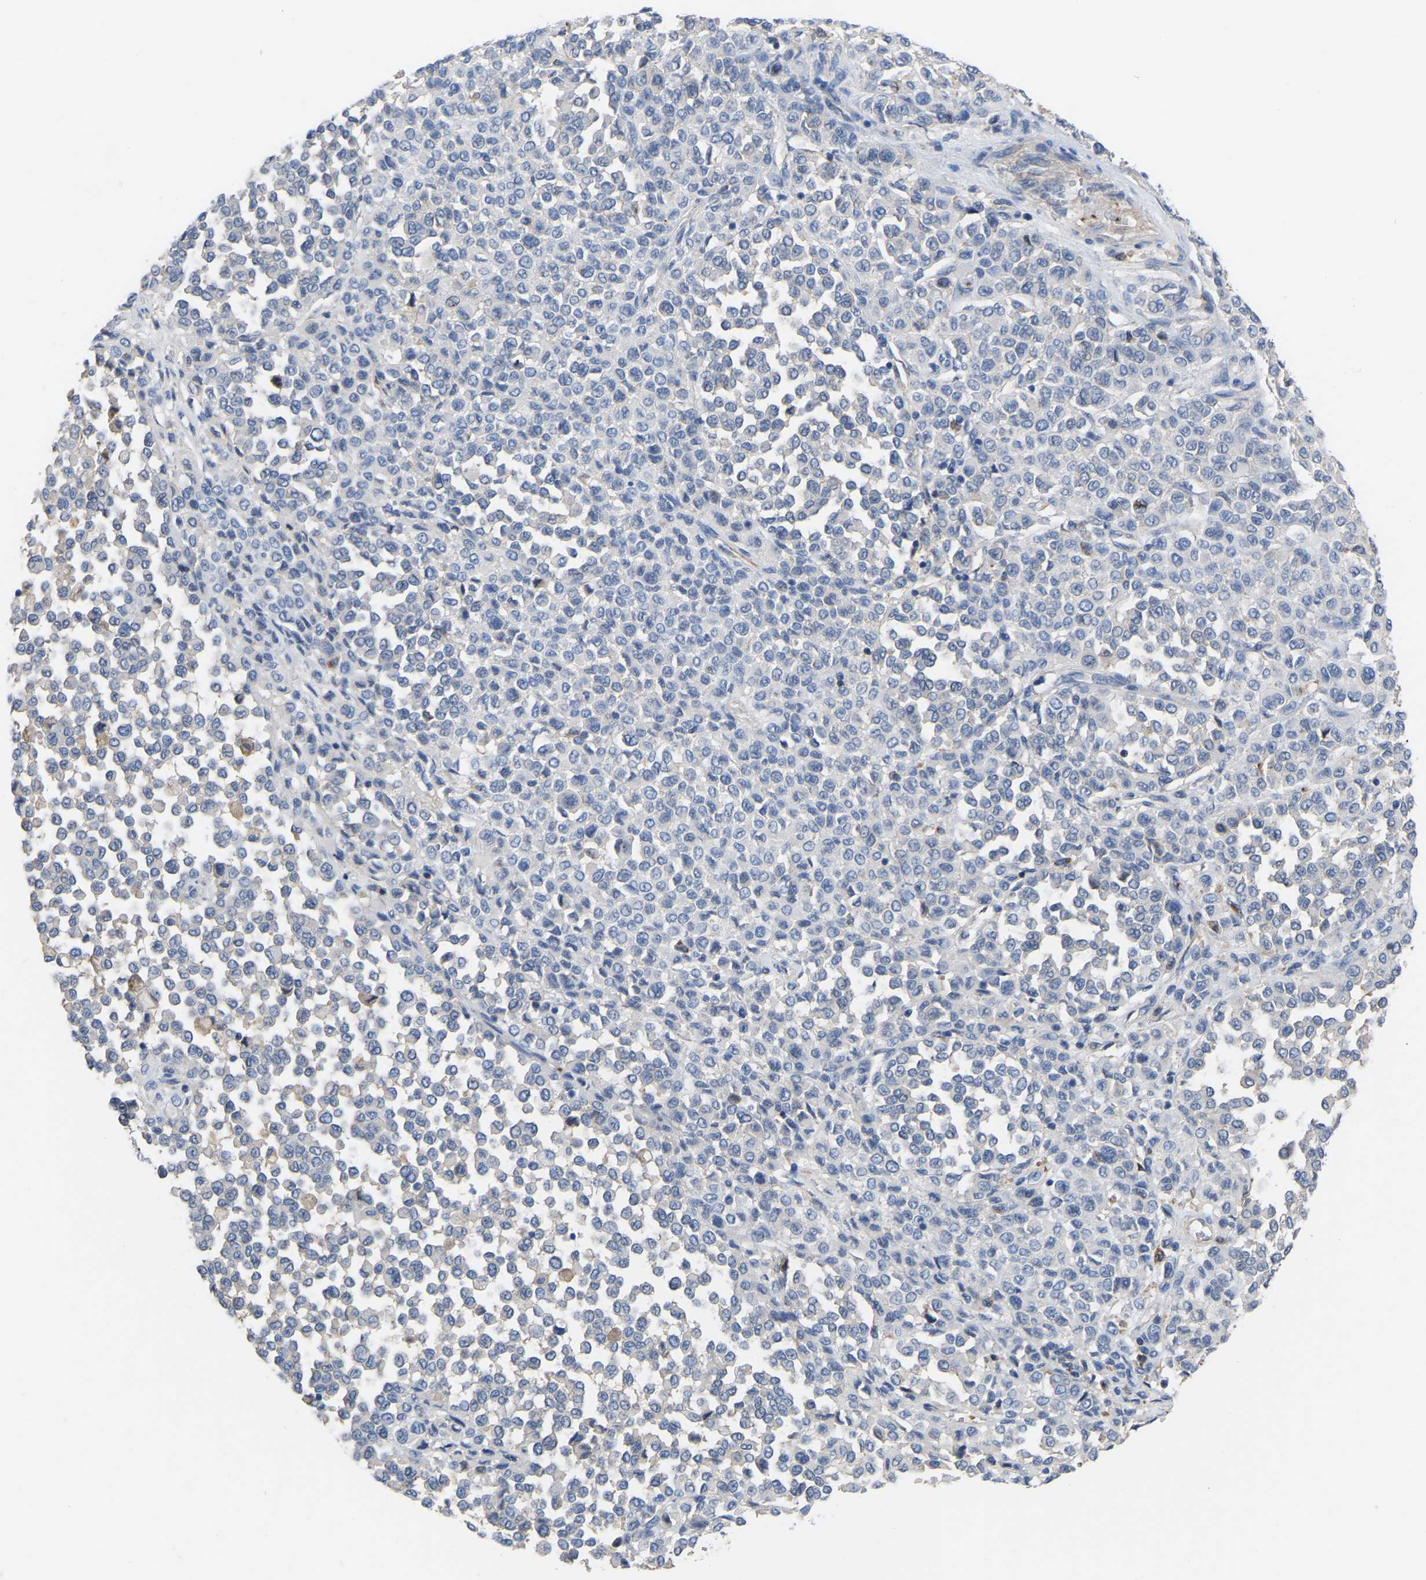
{"staining": {"intensity": "negative", "quantity": "none", "location": "none"}, "tissue": "melanoma", "cell_type": "Tumor cells", "image_type": "cancer", "snomed": [{"axis": "morphology", "description": "Malignant melanoma, Metastatic site"}, {"axis": "topography", "description": "Pancreas"}], "caption": "Immunohistochemical staining of human malignant melanoma (metastatic site) demonstrates no significant positivity in tumor cells.", "gene": "ZNF449", "patient": {"sex": "female", "age": 30}}